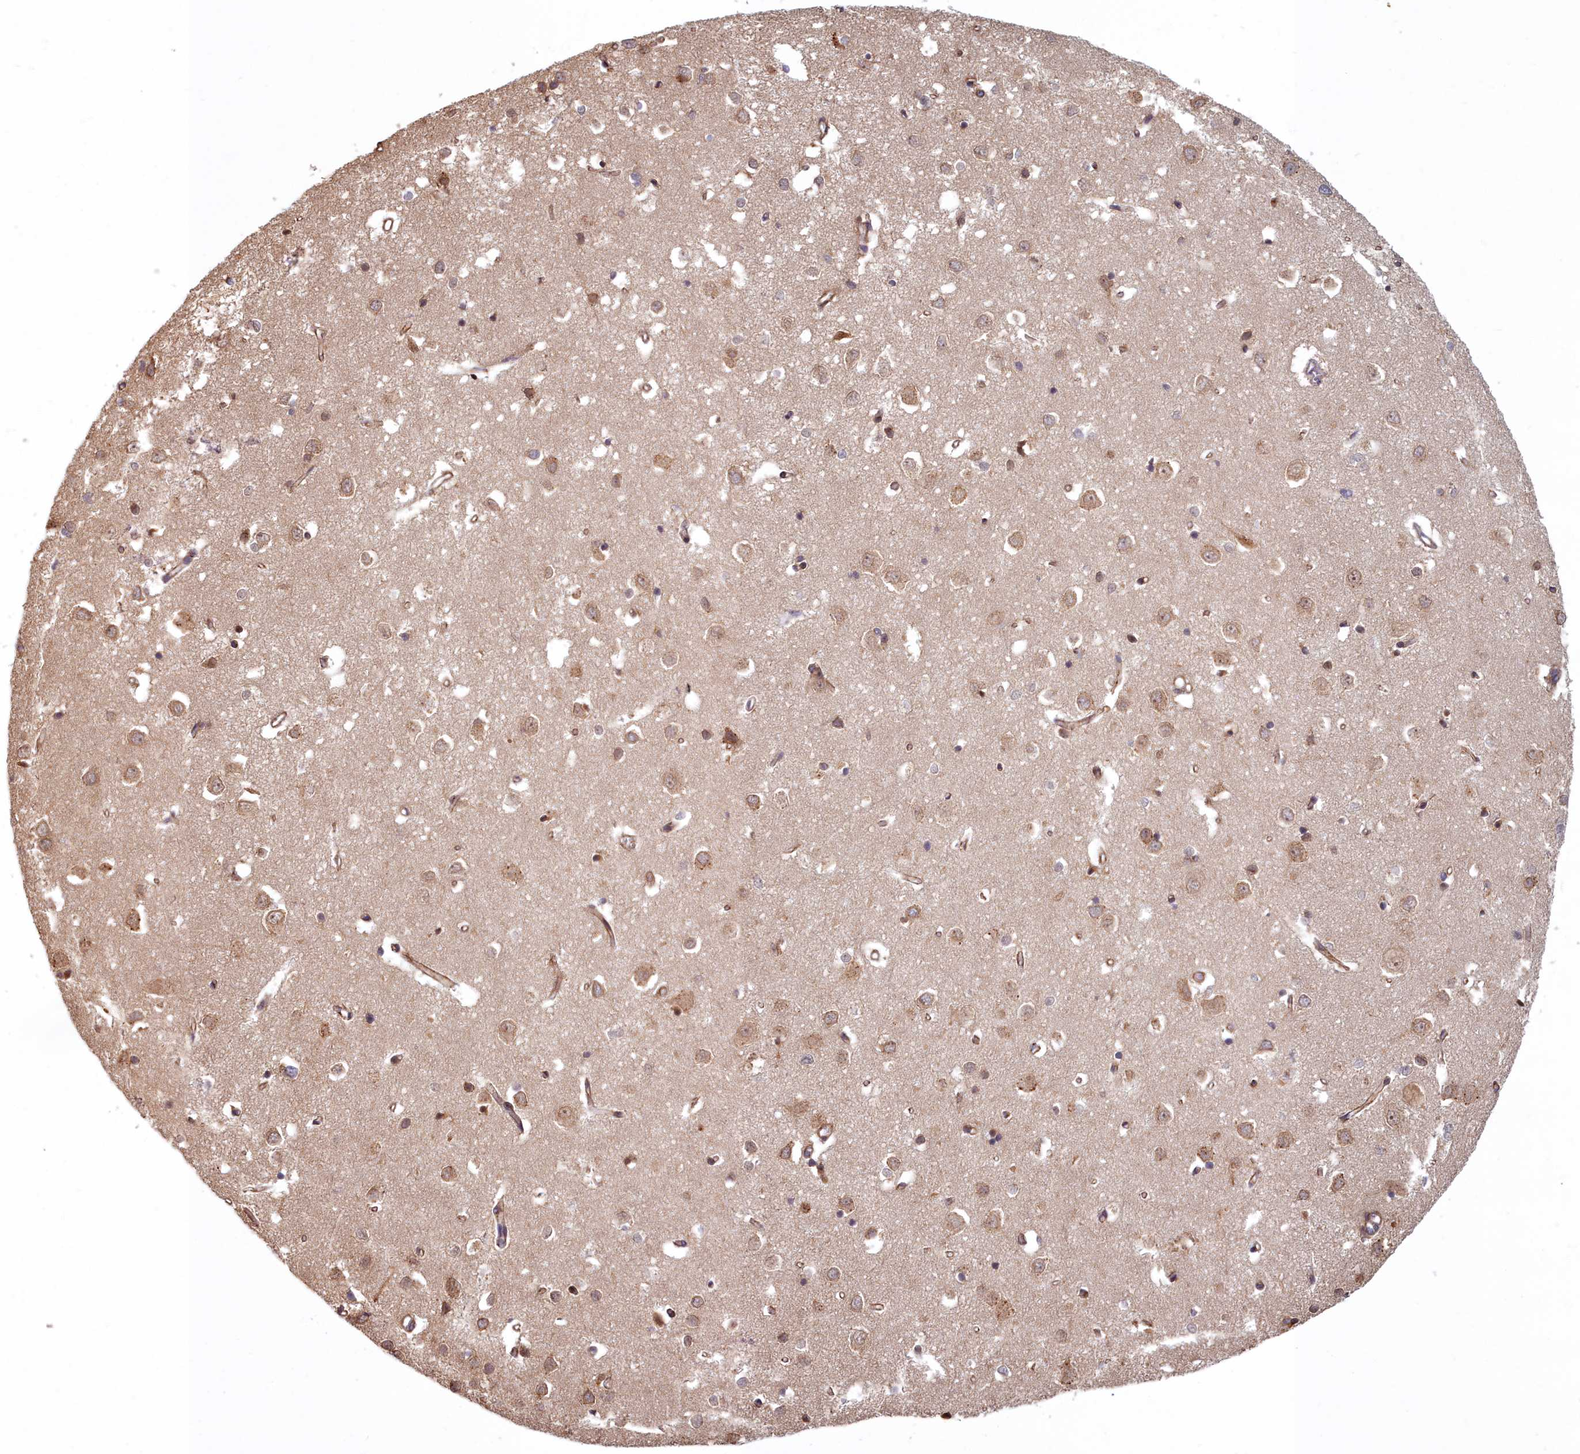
{"staining": {"intensity": "moderate", "quantity": ">75%", "location": "cytoplasmic/membranous"}, "tissue": "cerebral cortex", "cell_type": "Endothelial cells", "image_type": "normal", "snomed": [{"axis": "morphology", "description": "Normal tissue, NOS"}, {"axis": "topography", "description": "Cerebral cortex"}], "caption": "Immunohistochemistry (IHC) of unremarkable cerebral cortex demonstrates medium levels of moderate cytoplasmic/membranous expression in approximately >75% of endothelial cells. The protein is shown in brown color, while the nuclei are stained blue.", "gene": "MAK16", "patient": {"sex": "female", "age": 64}}